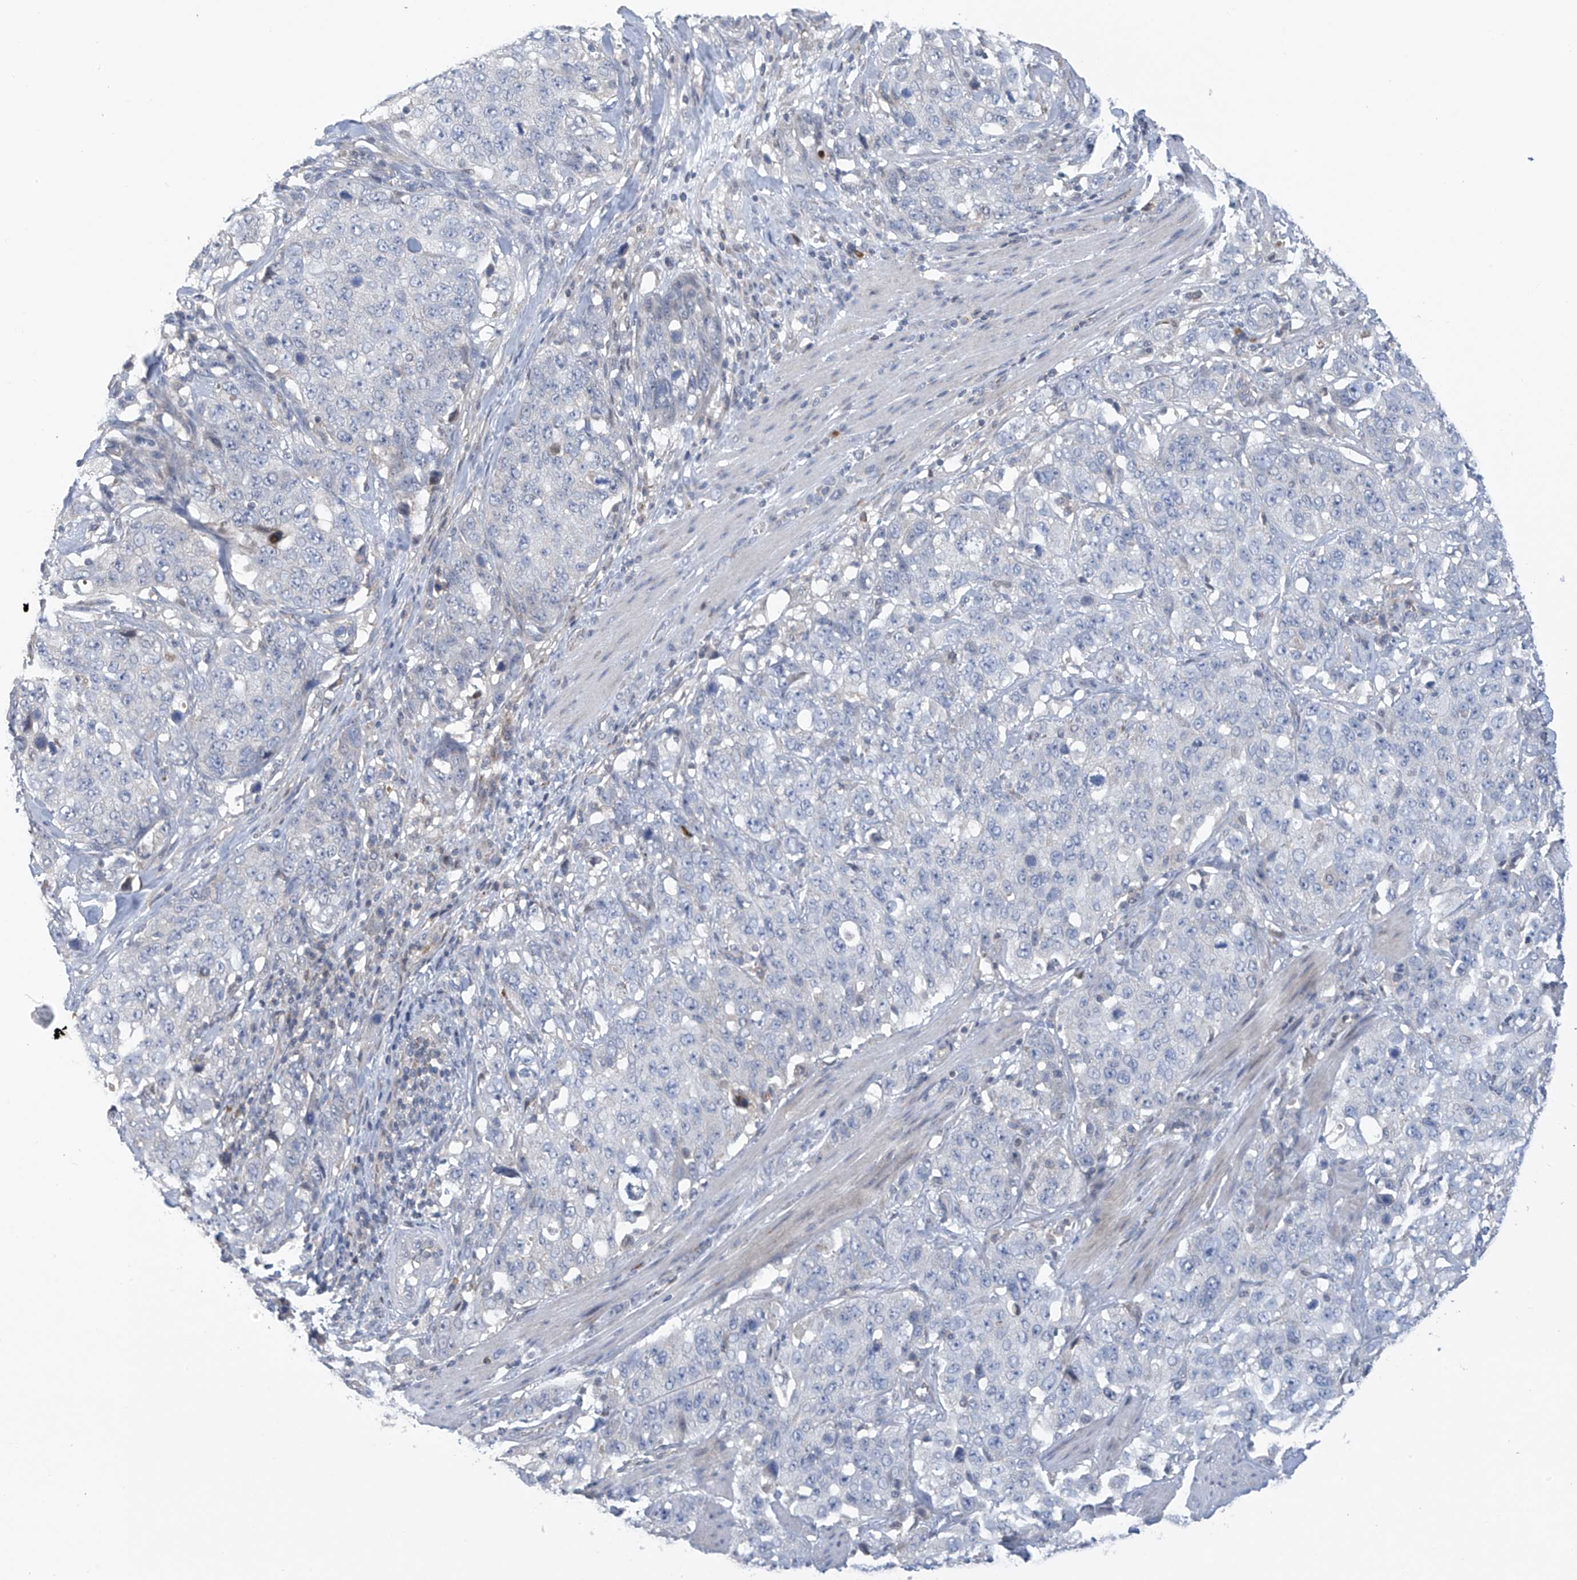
{"staining": {"intensity": "negative", "quantity": "none", "location": "none"}, "tissue": "stomach cancer", "cell_type": "Tumor cells", "image_type": "cancer", "snomed": [{"axis": "morphology", "description": "Adenocarcinoma, NOS"}, {"axis": "topography", "description": "Stomach"}], "caption": "This histopathology image is of stomach adenocarcinoma stained with immunohistochemistry to label a protein in brown with the nuclei are counter-stained blue. There is no staining in tumor cells.", "gene": "SLCO4A1", "patient": {"sex": "male", "age": 48}}